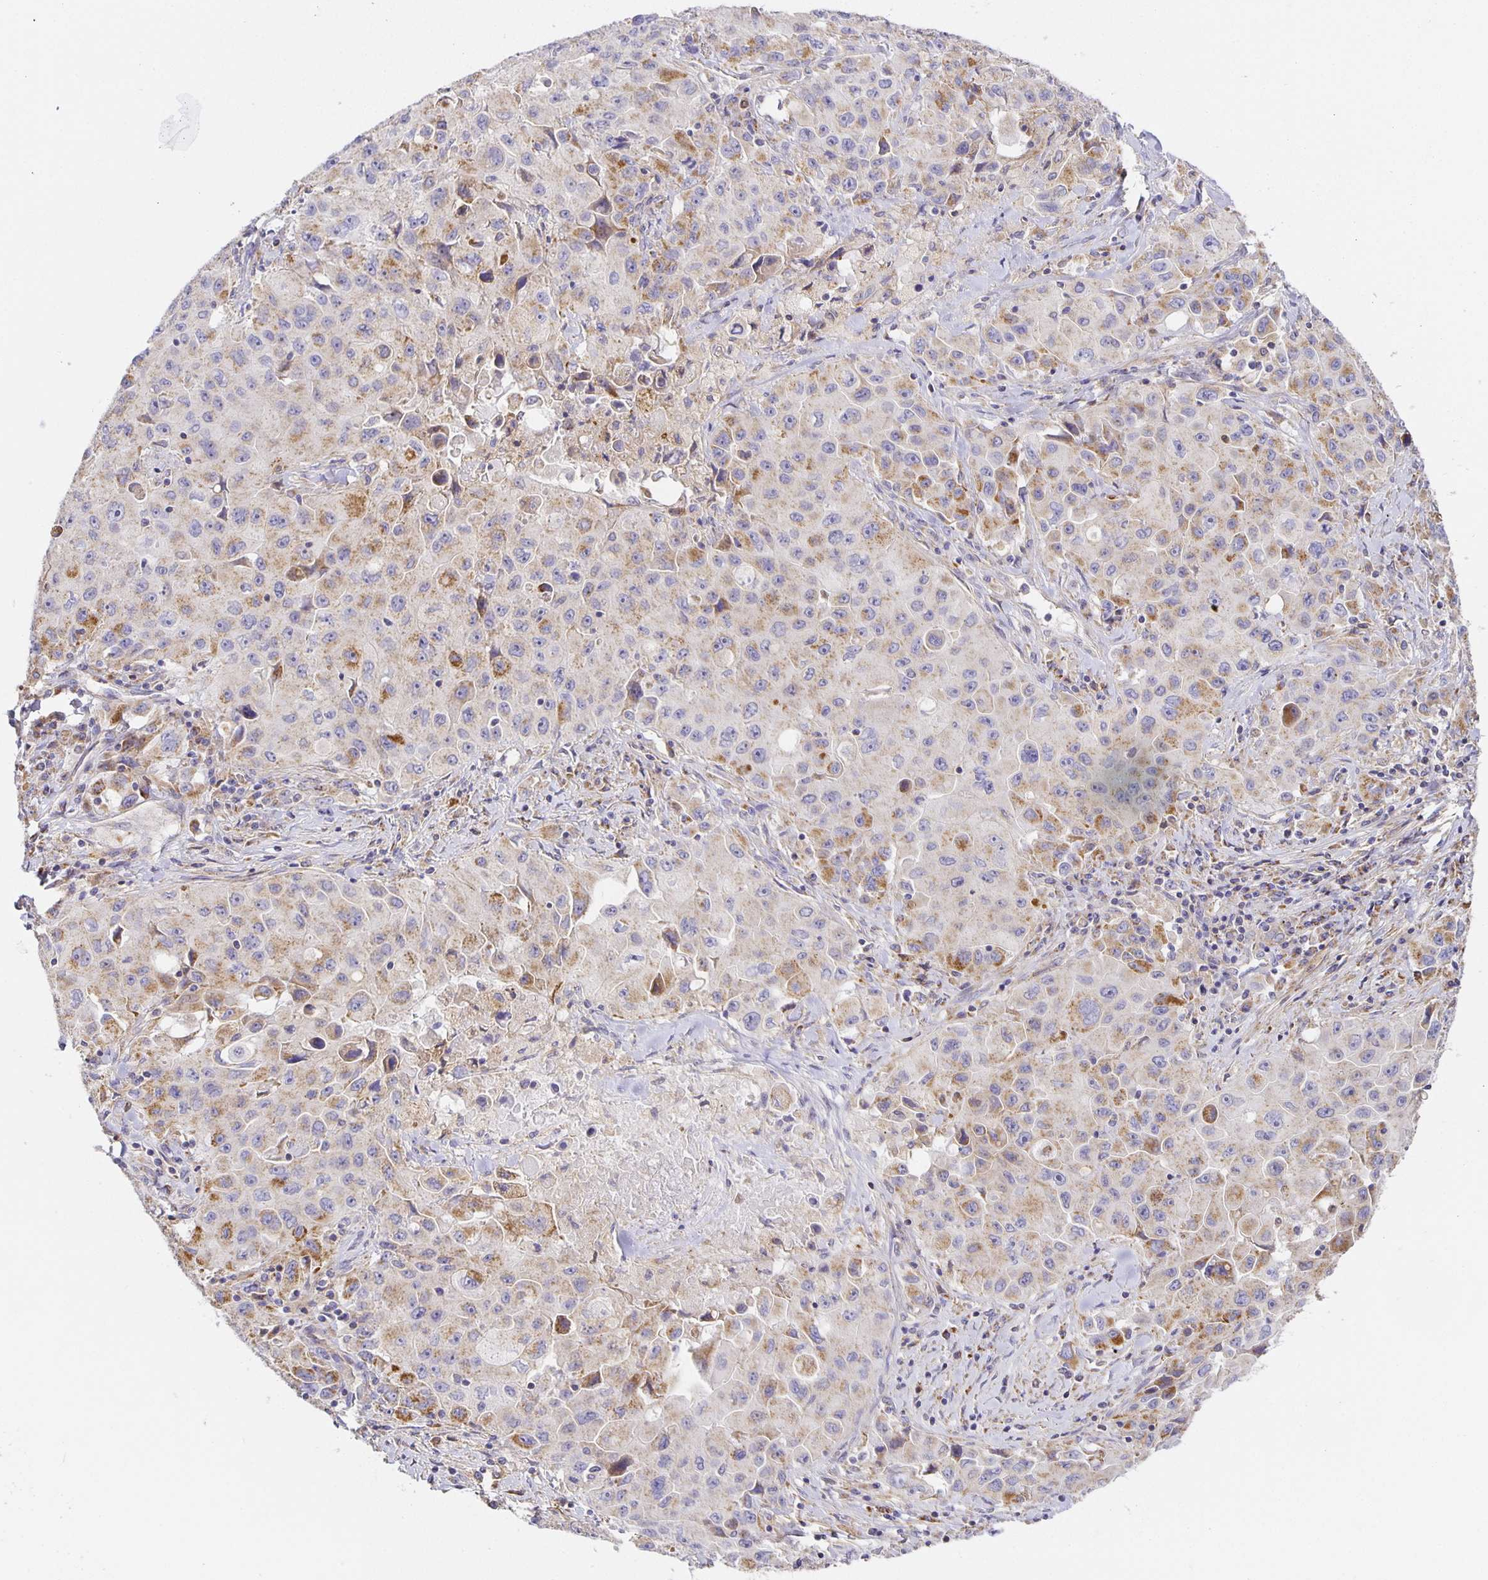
{"staining": {"intensity": "weak", "quantity": "25%-75%", "location": "cytoplasmic/membranous"}, "tissue": "lung cancer", "cell_type": "Tumor cells", "image_type": "cancer", "snomed": [{"axis": "morphology", "description": "Squamous cell carcinoma, NOS"}, {"axis": "topography", "description": "Lung"}], "caption": "Brown immunohistochemical staining in human squamous cell carcinoma (lung) exhibits weak cytoplasmic/membranous staining in approximately 25%-75% of tumor cells. The staining is performed using DAB brown chromogen to label protein expression. The nuclei are counter-stained blue using hematoxylin.", "gene": "FLRT3", "patient": {"sex": "male", "age": 63}}